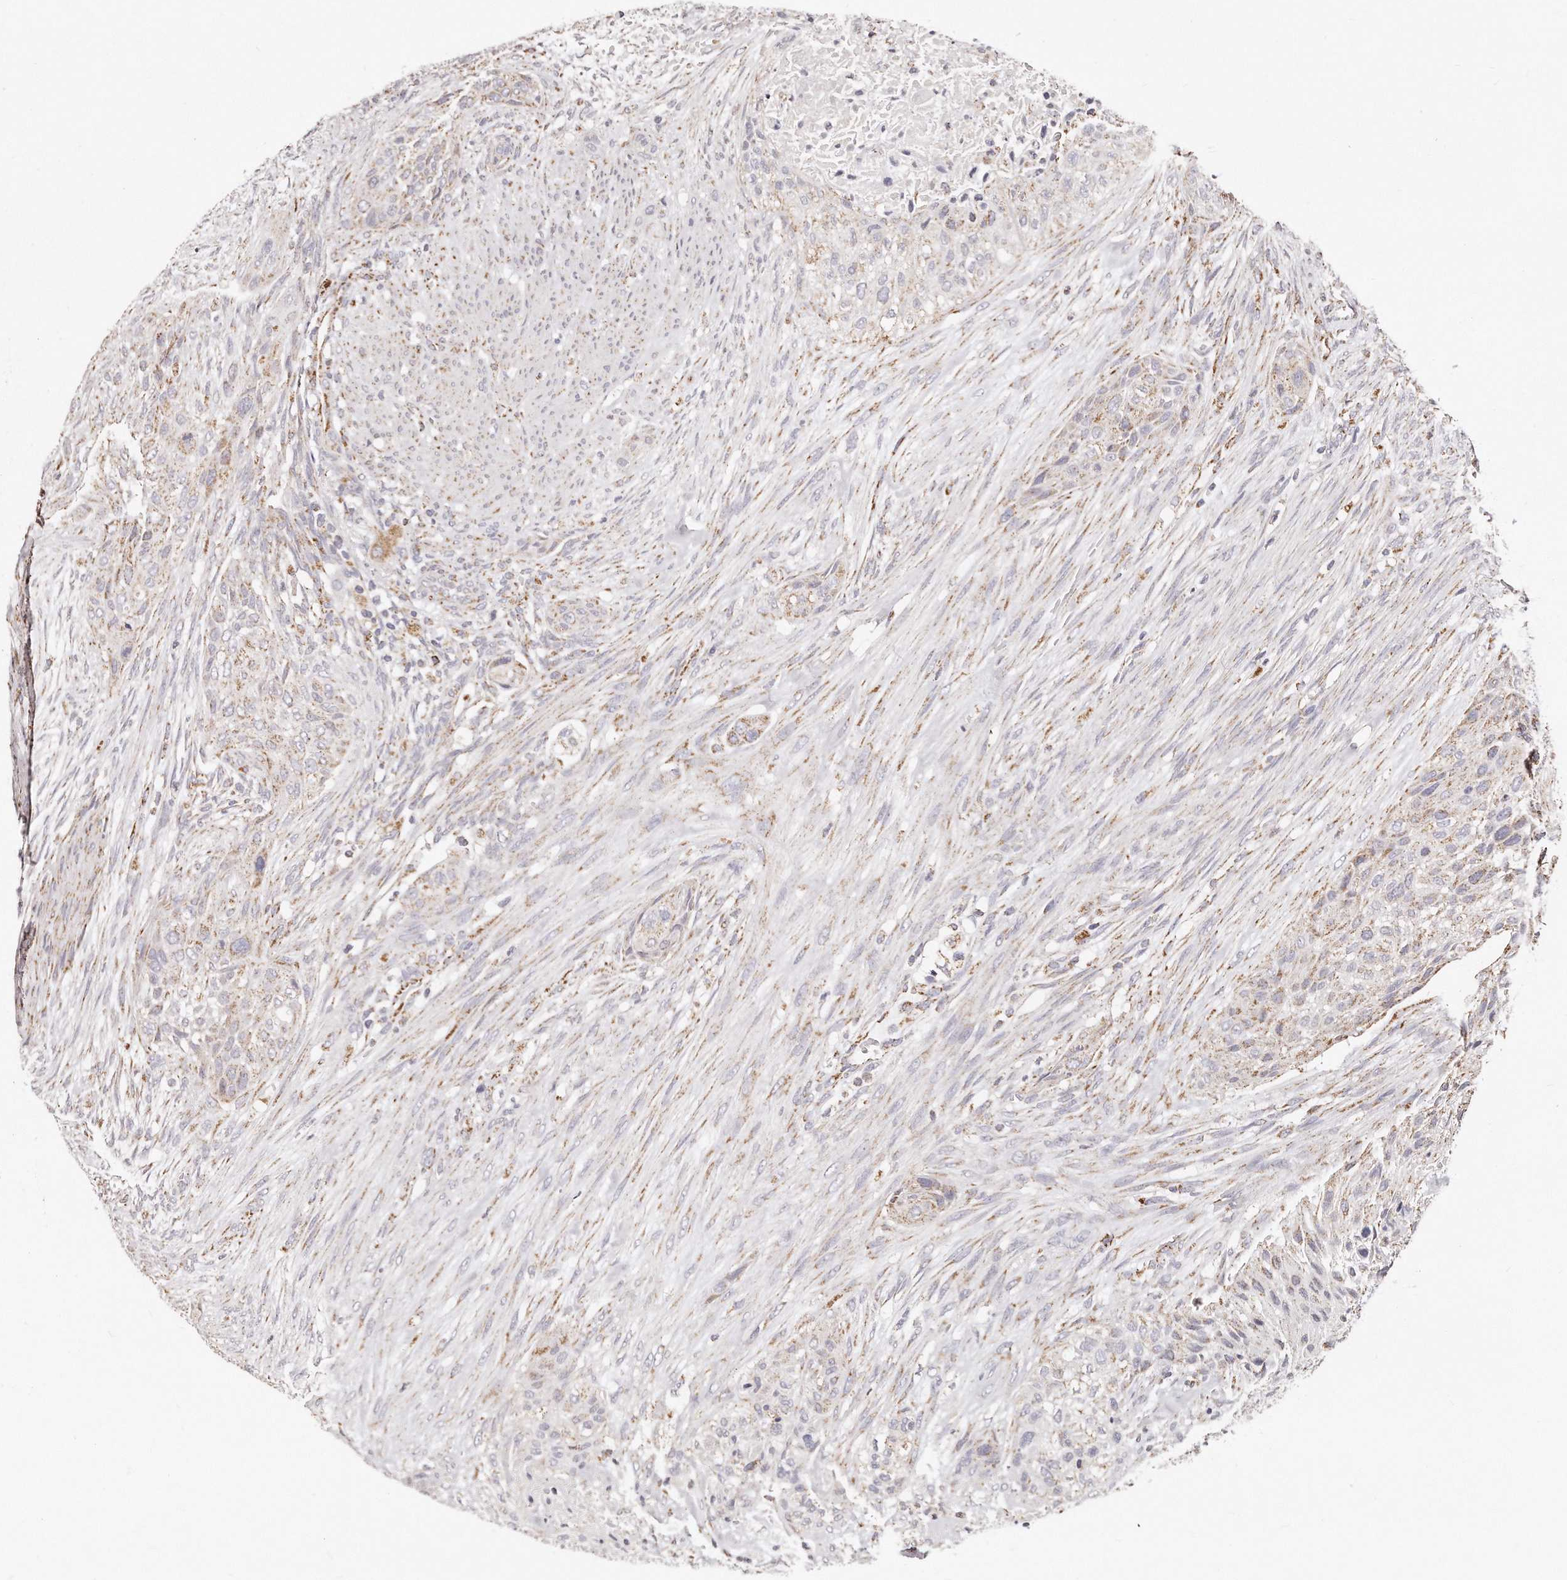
{"staining": {"intensity": "moderate", "quantity": "25%-75%", "location": "cytoplasmic/membranous"}, "tissue": "urothelial cancer", "cell_type": "Tumor cells", "image_type": "cancer", "snomed": [{"axis": "morphology", "description": "Urothelial carcinoma, High grade"}, {"axis": "topography", "description": "Urinary bladder"}], "caption": "Protein staining of urothelial cancer tissue exhibits moderate cytoplasmic/membranous staining in approximately 25%-75% of tumor cells. Using DAB (brown) and hematoxylin (blue) stains, captured at high magnification using brightfield microscopy.", "gene": "RTKN", "patient": {"sex": "male", "age": 35}}